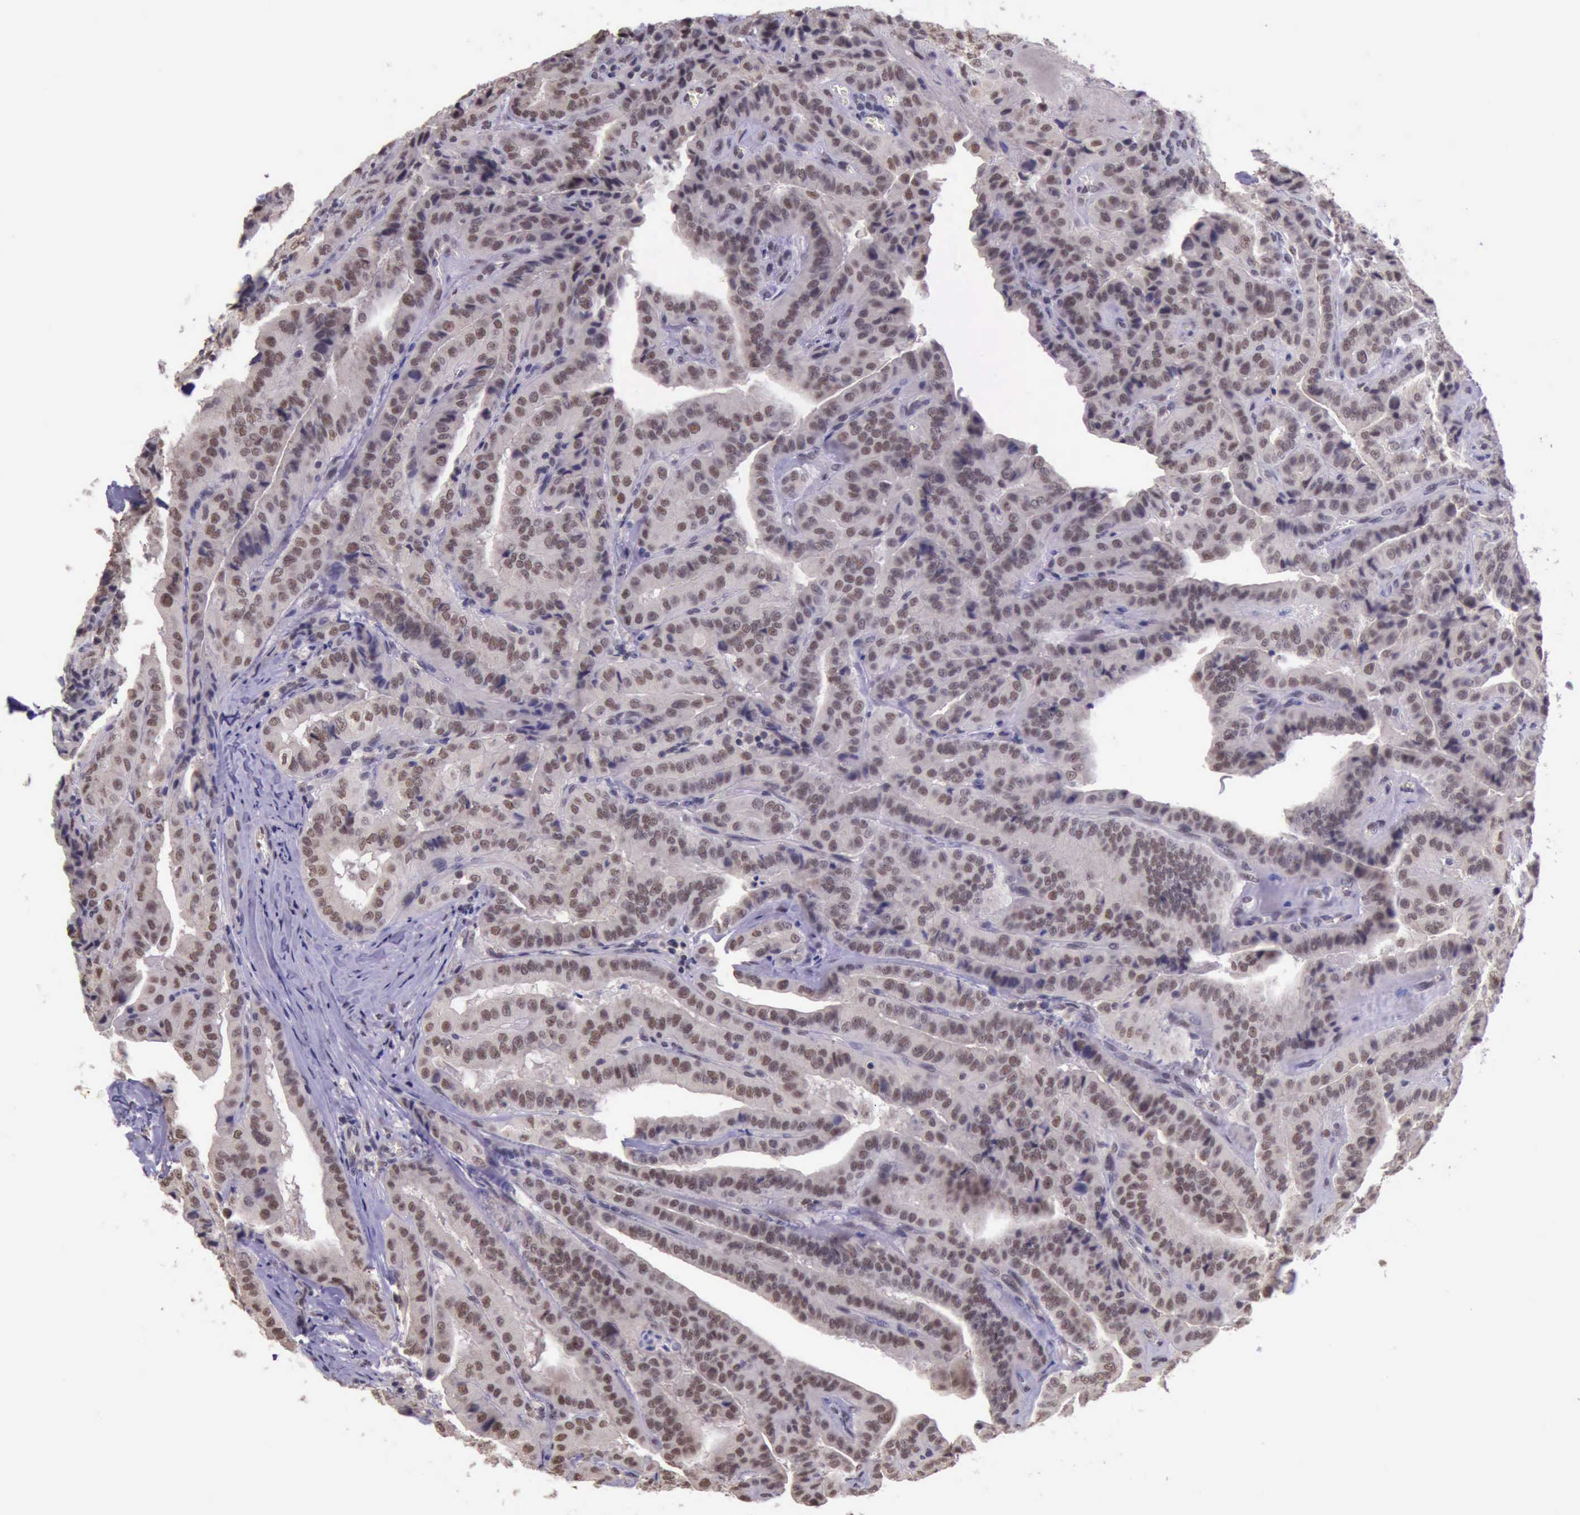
{"staining": {"intensity": "moderate", "quantity": ">75%", "location": "nuclear"}, "tissue": "thyroid cancer", "cell_type": "Tumor cells", "image_type": "cancer", "snomed": [{"axis": "morphology", "description": "Papillary adenocarcinoma, NOS"}, {"axis": "topography", "description": "Thyroid gland"}], "caption": "This histopathology image exhibits immunohistochemistry (IHC) staining of human thyroid cancer, with medium moderate nuclear expression in about >75% of tumor cells.", "gene": "PRPF39", "patient": {"sex": "female", "age": 71}}